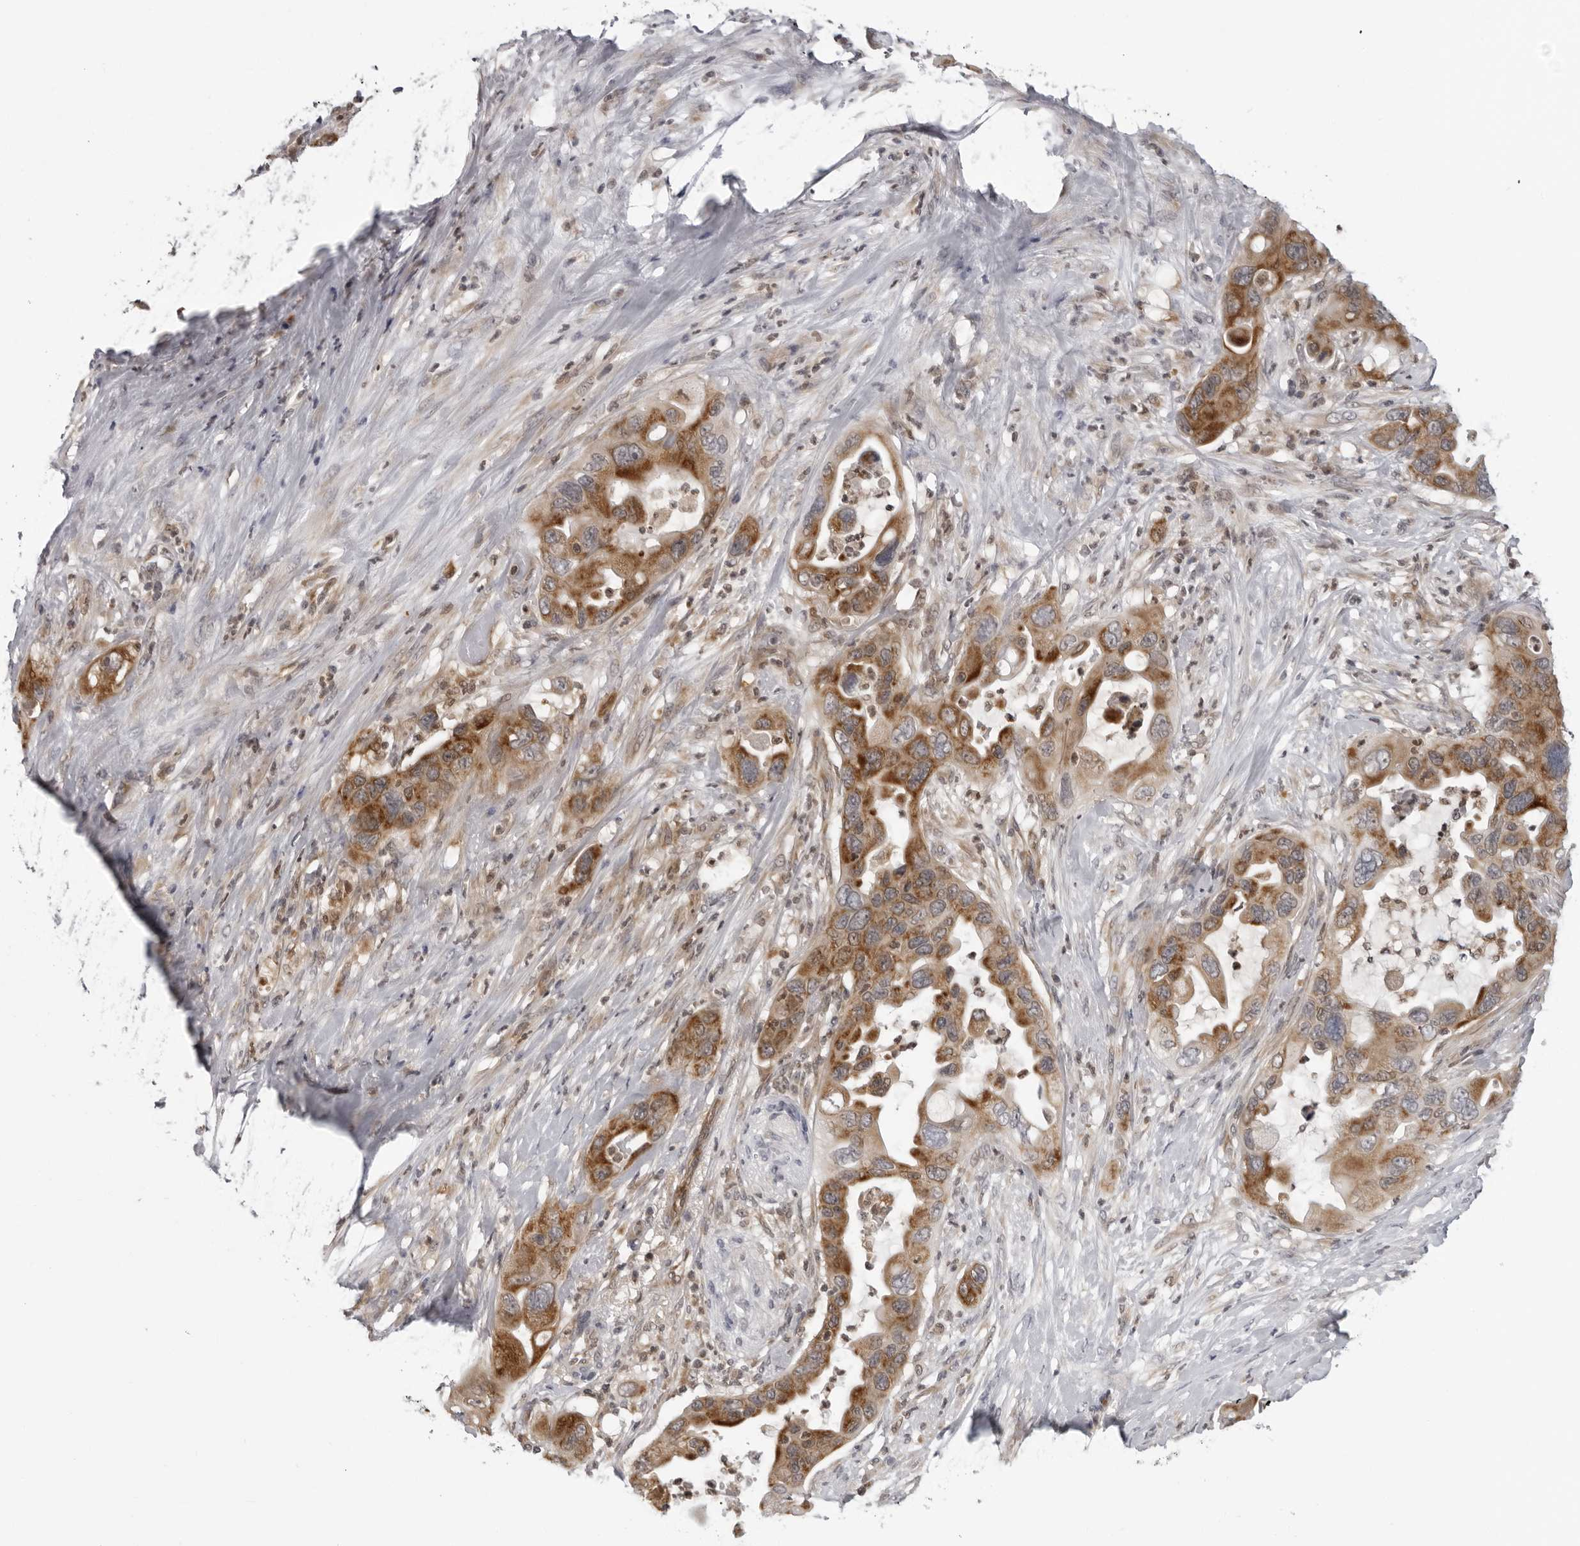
{"staining": {"intensity": "strong", "quantity": ">75%", "location": "cytoplasmic/membranous"}, "tissue": "pancreatic cancer", "cell_type": "Tumor cells", "image_type": "cancer", "snomed": [{"axis": "morphology", "description": "Adenocarcinoma, NOS"}, {"axis": "topography", "description": "Pancreas"}], "caption": "Immunohistochemical staining of human adenocarcinoma (pancreatic) shows high levels of strong cytoplasmic/membranous positivity in approximately >75% of tumor cells. The staining was performed using DAB, with brown indicating positive protein expression. Nuclei are stained blue with hematoxylin.", "gene": "MRPS15", "patient": {"sex": "female", "age": 71}}